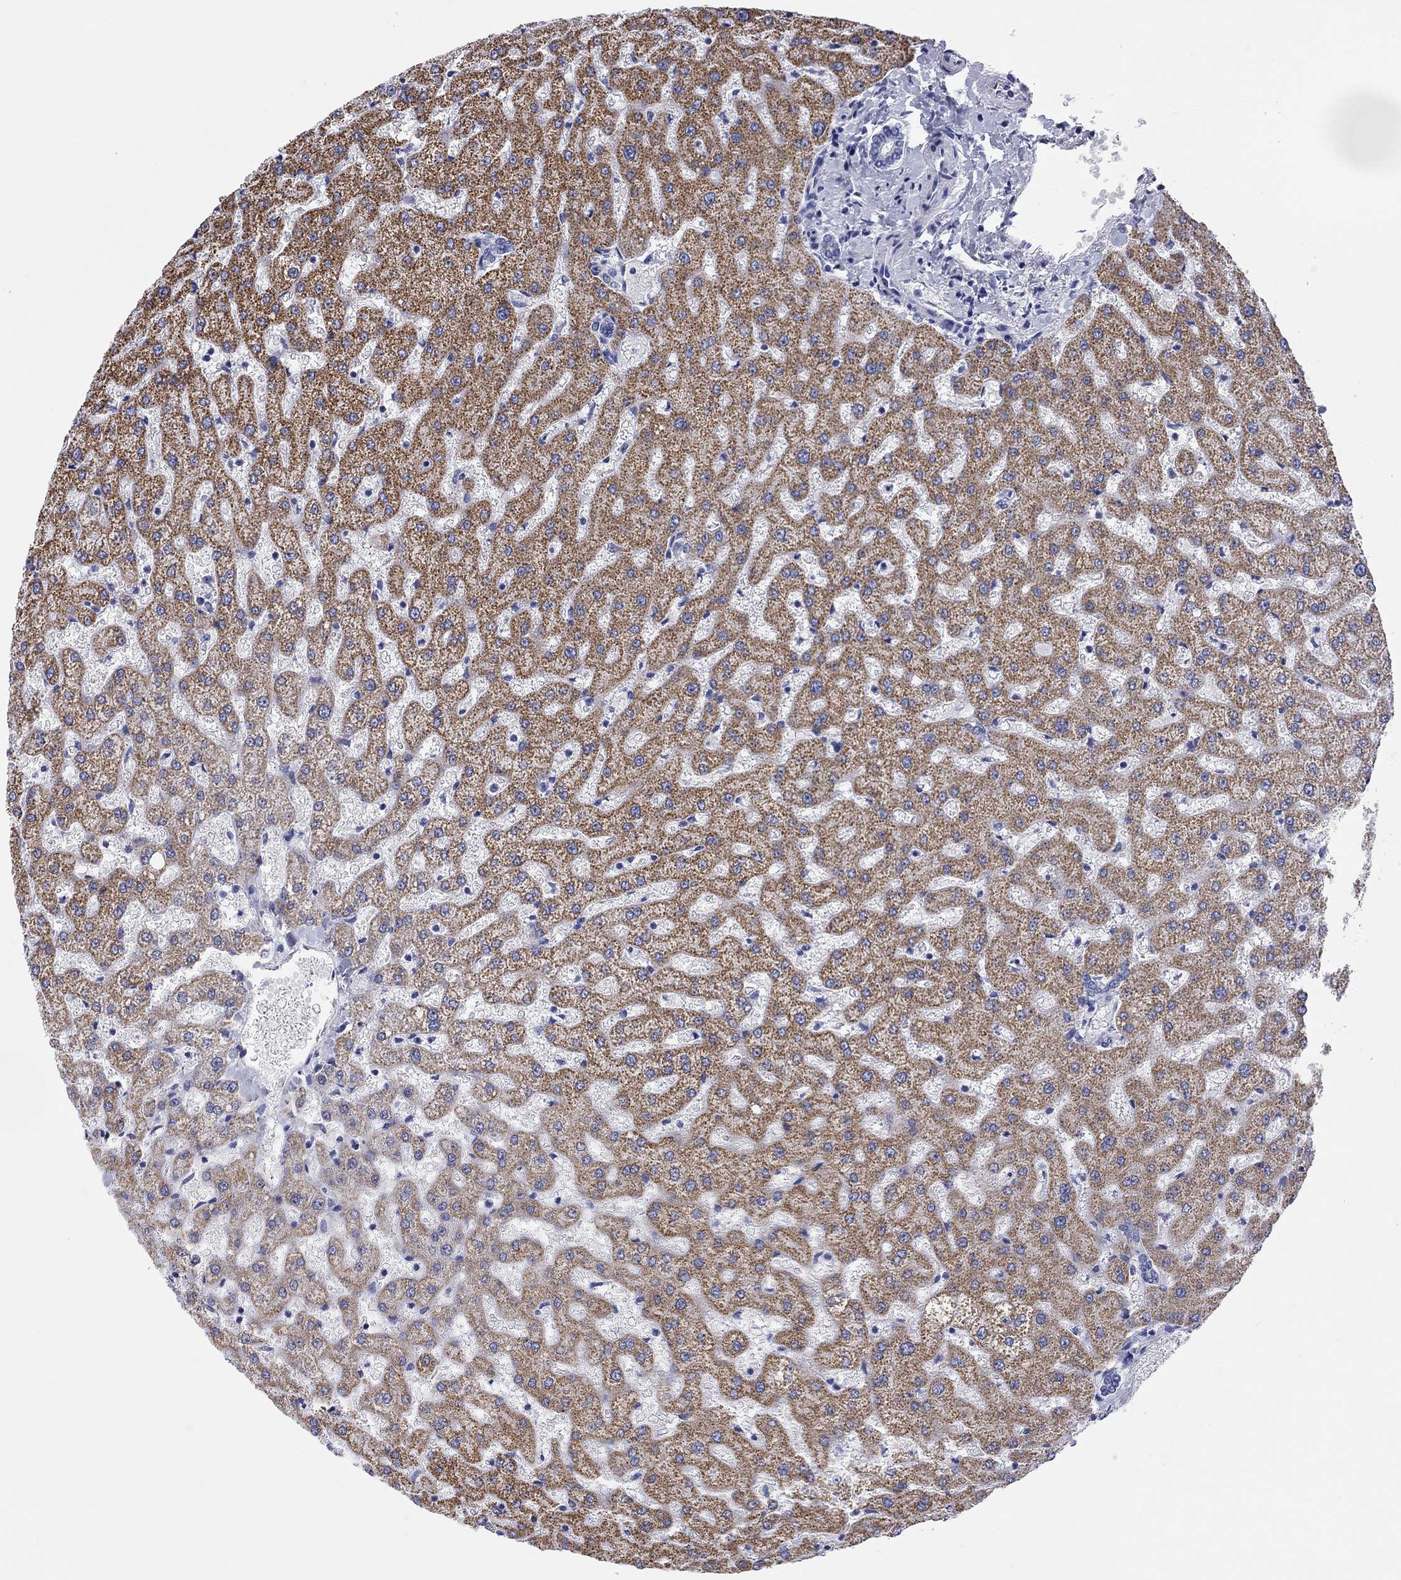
{"staining": {"intensity": "negative", "quantity": "none", "location": "none"}, "tissue": "liver", "cell_type": "Cholangiocytes", "image_type": "normal", "snomed": [{"axis": "morphology", "description": "Normal tissue, NOS"}, {"axis": "topography", "description": "Liver"}], "caption": "Immunohistochemistry (IHC) image of normal liver stained for a protein (brown), which reveals no positivity in cholangiocytes. Brightfield microscopy of immunohistochemistry stained with DAB (3,3'-diaminobenzidine) (brown) and hematoxylin (blue), captured at high magnification.", "gene": "ENSG00000269035", "patient": {"sex": "female", "age": 50}}